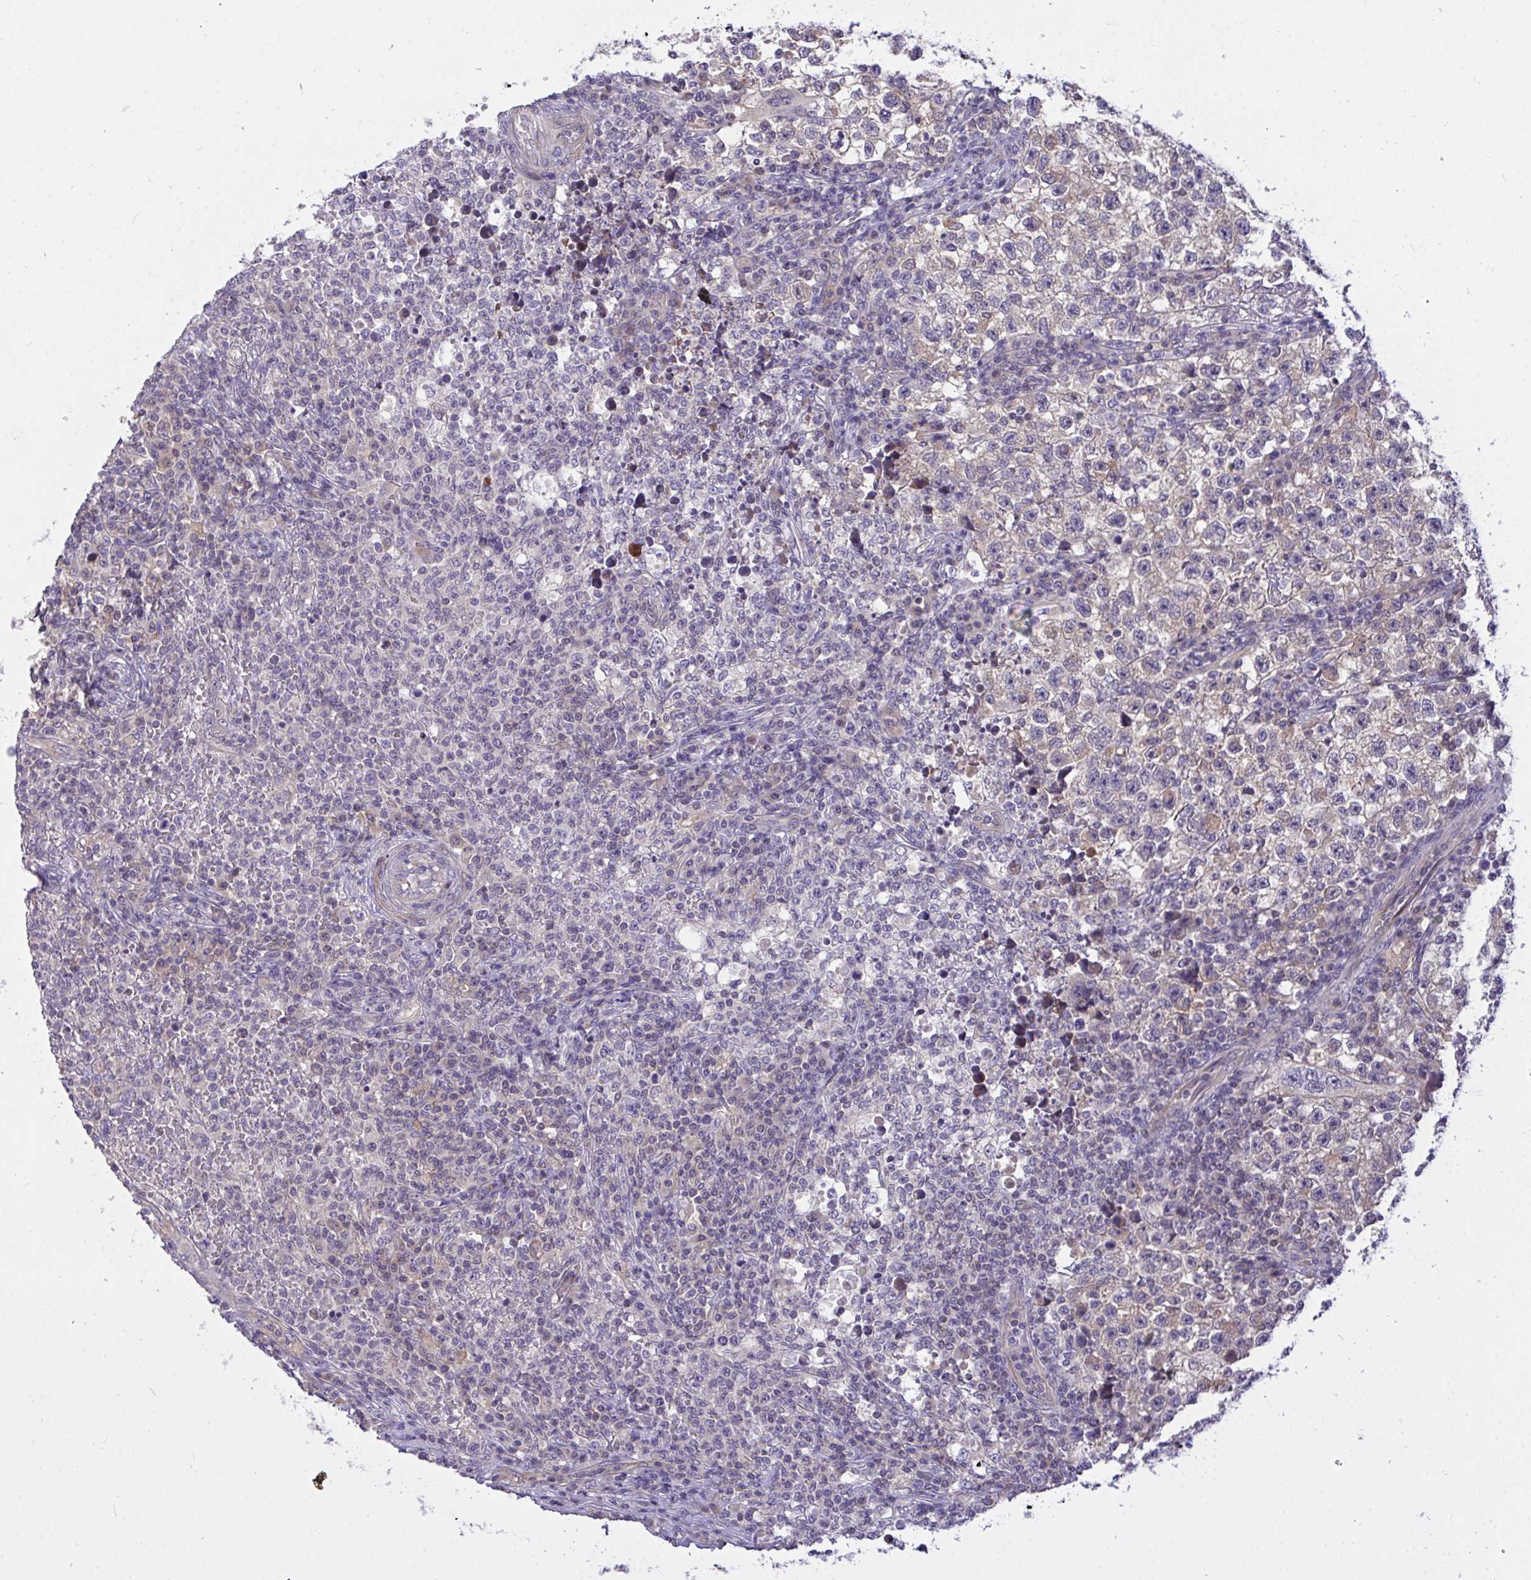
{"staining": {"intensity": "weak", "quantity": "<25%", "location": "cytoplasmic/membranous"}, "tissue": "testis cancer", "cell_type": "Tumor cells", "image_type": "cancer", "snomed": [{"axis": "morphology", "description": "Seminoma, NOS"}, {"axis": "topography", "description": "Testis"}], "caption": "Seminoma (testis) stained for a protein using IHC demonstrates no expression tumor cells.", "gene": "C19orf54", "patient": {"sex": "male", "age": 22}}